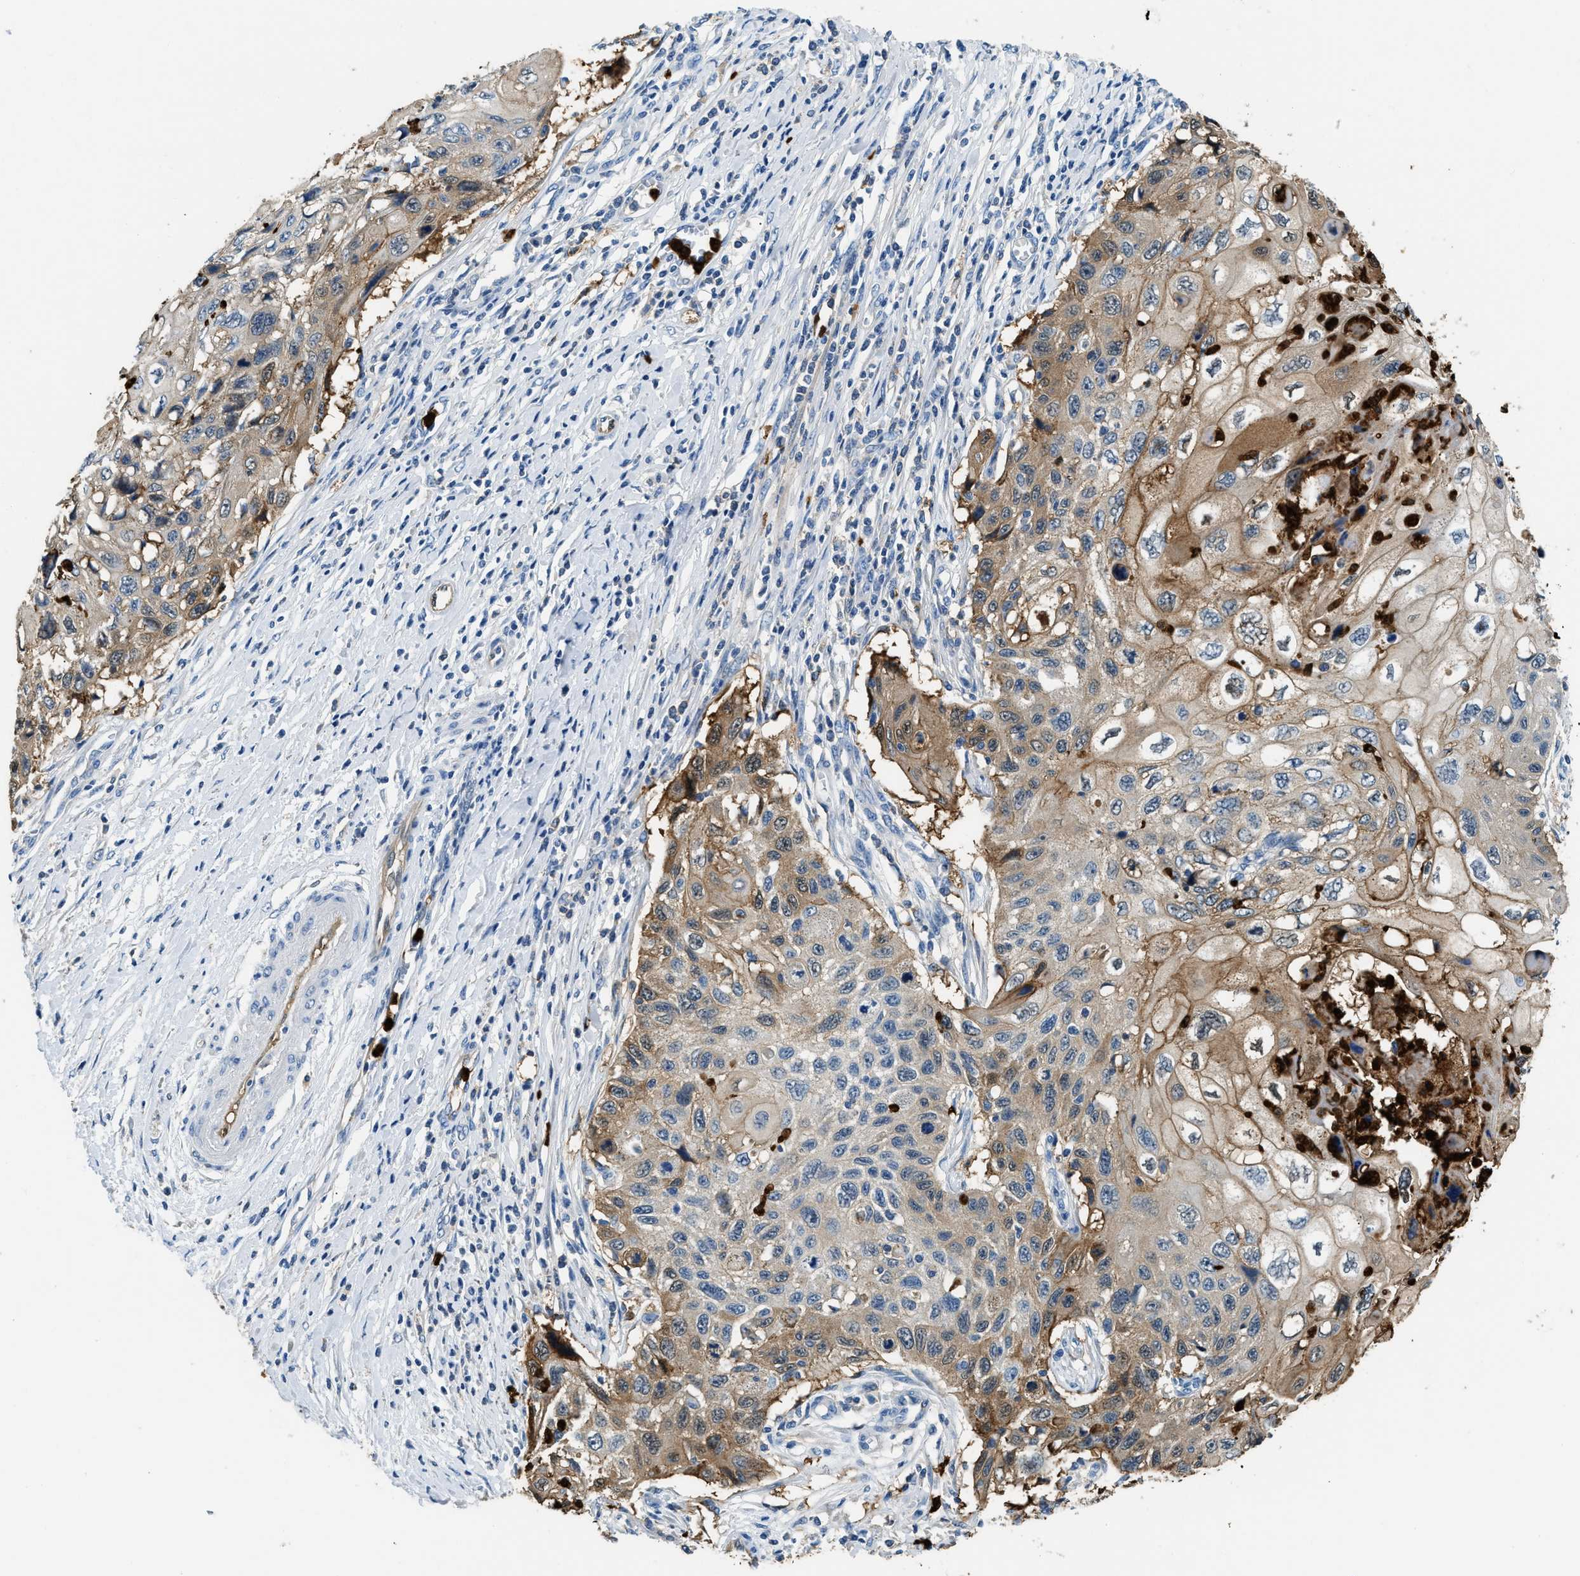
{"staining": {"intensity": "moderate", "quantity": "25%-75%", "location": "cytoplasmic/membranous"}, "tissue": "cervical cancer", "cell_type": "Tumor cells", "image_type": "cancer", "snomed": [{"axis": "morphology", "description": "Squamous cell carcinoma, NOS"}, {"axis": "topography", "description": "Cervix"}], "caption": "Tumor cells show medium levels of moderate cytoplasmic/membranous staining in about 25%-75% of cells in cervical cancer (squamous cell carcinoma). (brown staining indicates protein expression, while blue staining denotes nuclei).", "gene": "ANXA3", "patient": {"sex": "female", "age": 70}}